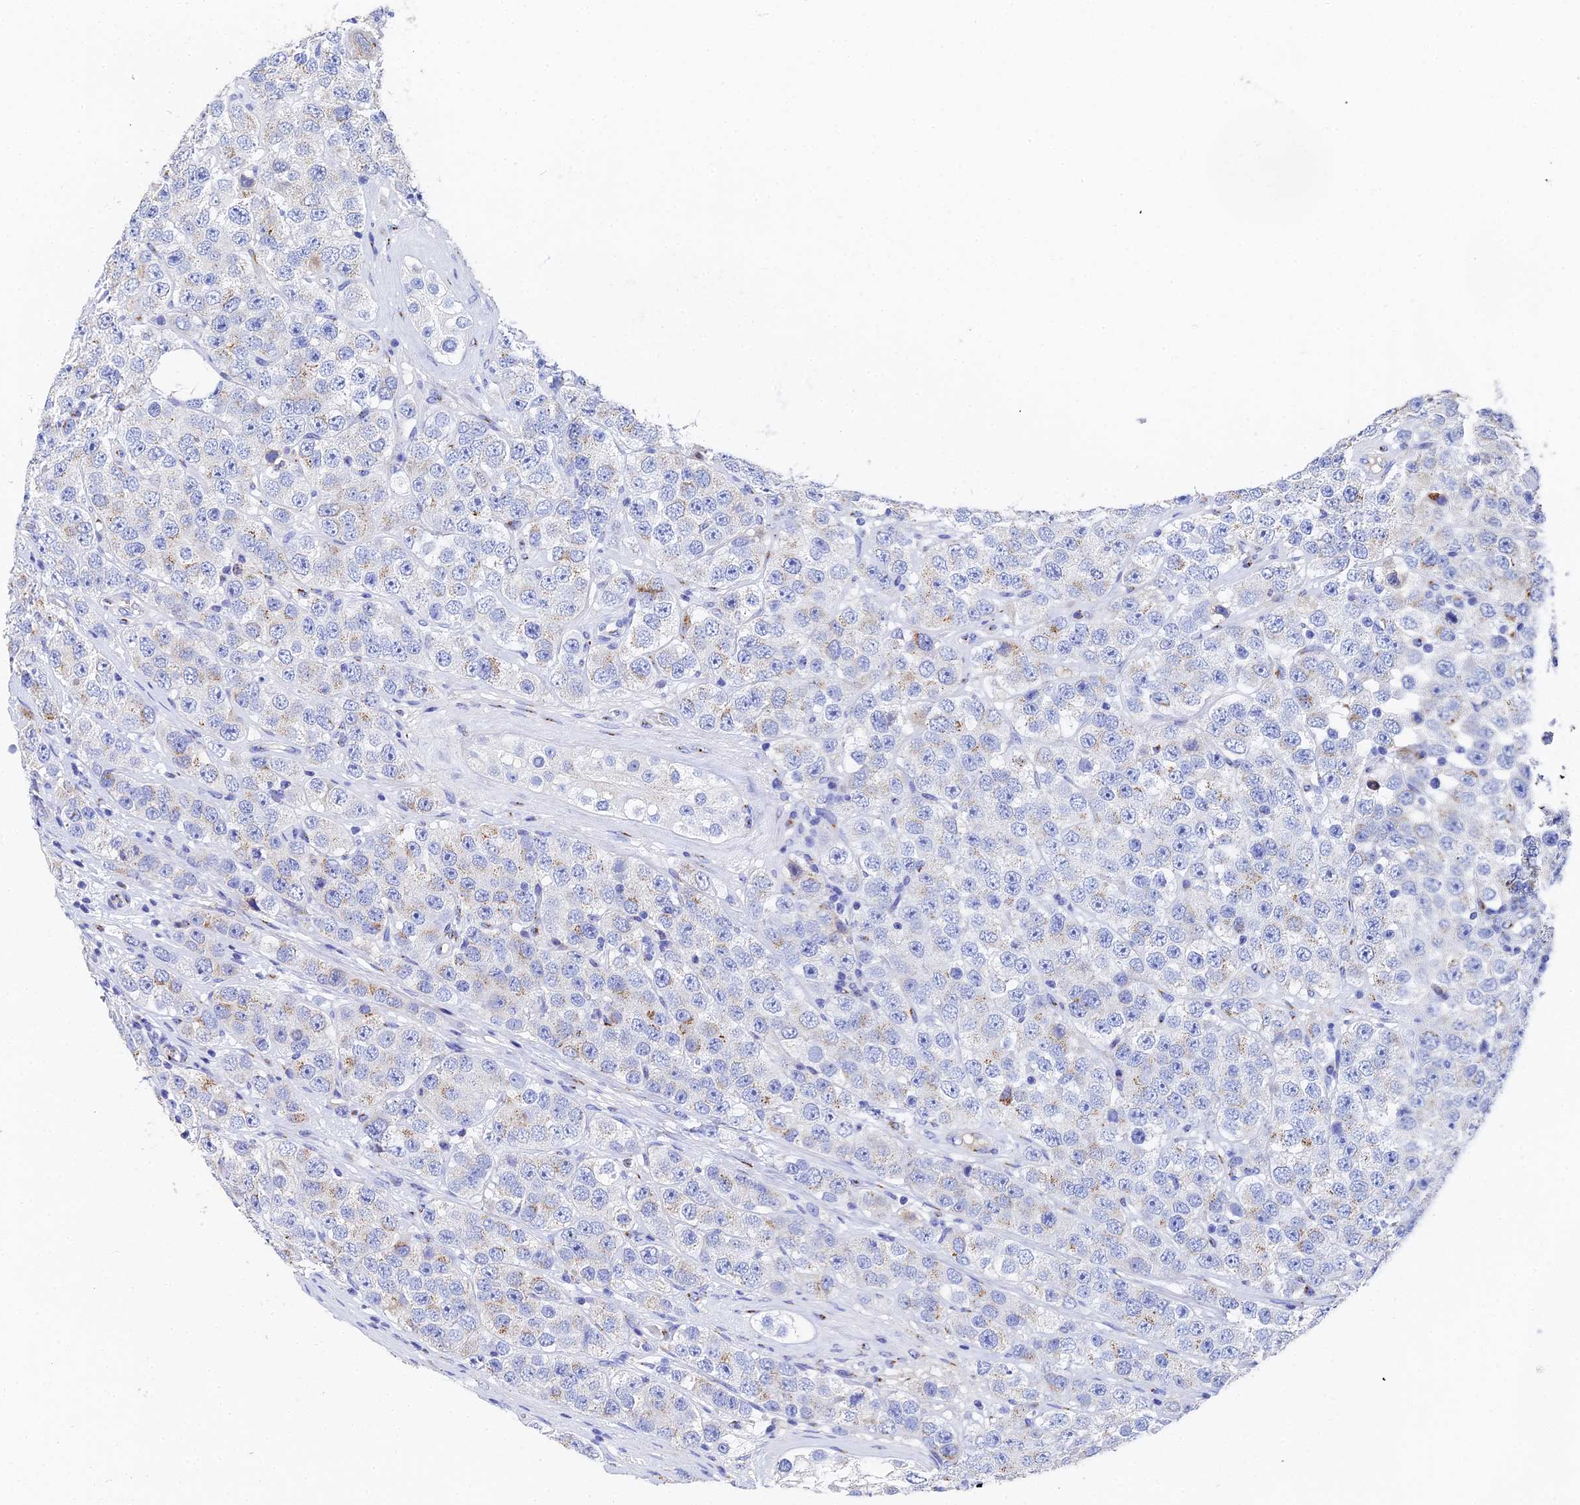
{"staining": {"intensity": "moderate", "quantity": "<25%", "location": "cytoplasmic/membranous"}, "tissue": "testis cancer", "cell_type": "Tumor cells", "image_type": "cancer", "snomed": [{"axis": "morphology", "description": "Seminoma, NOS"}, {"axis": "topography", "description": "Testis"}], "caption": "DAB immunohistochemical staining of testis cancer (seminoma) displays moderate cytoplasmic/membranous protein expression in about <25% of tumor cells.", "gene": "ENSG00000268674", "patient": {"sex": "male", "age": 28}}